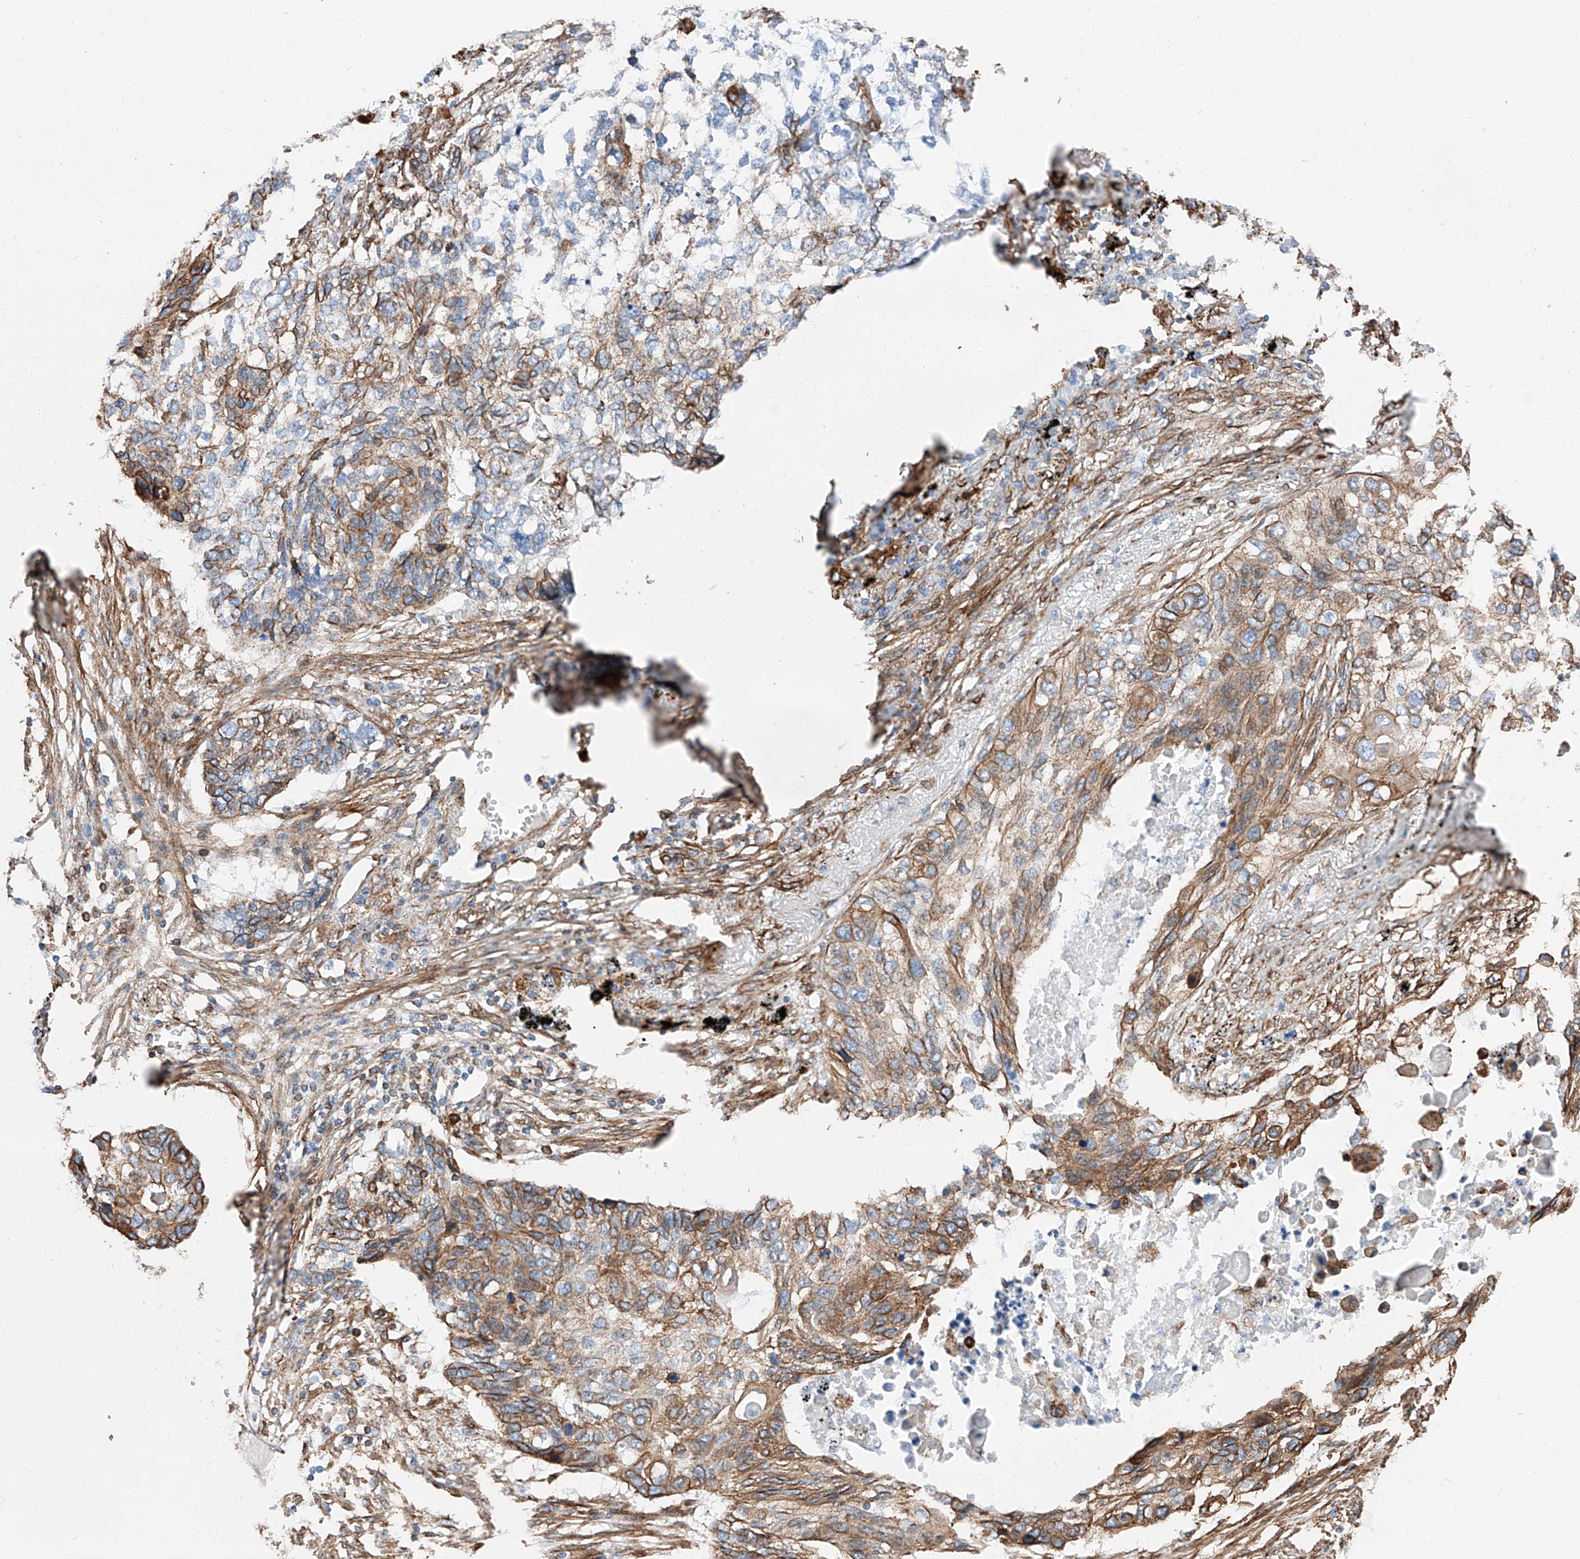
{"staining": {"intensity": "moderate", "quantity": ">75%", "location": "cytoplasmic/membranous"}, "tissue": "lung cancer", "cell_type": "Tumor cells", "image_type": "cancer", "snomed": [{"axis": "morphology", "description": "Squamous cell carcinoma, NOS"}, {"axis": "topography", "description": "Lung"}], "caption": "High-power microscopy captured an IHC histopathology image of squamous cell carcinoma (lung), revealing moderate cytoplasmic/membranous staining in approximately >75% of tumor cells. The staining is performed using DAB (3,3'-diaminobenzidine) brown chromogen to label protein expression. The nuclei are counter-stained blue using hematoxylin.", "gene": "ZNF804A", "patient": {"sex": "female", "age": 63}}